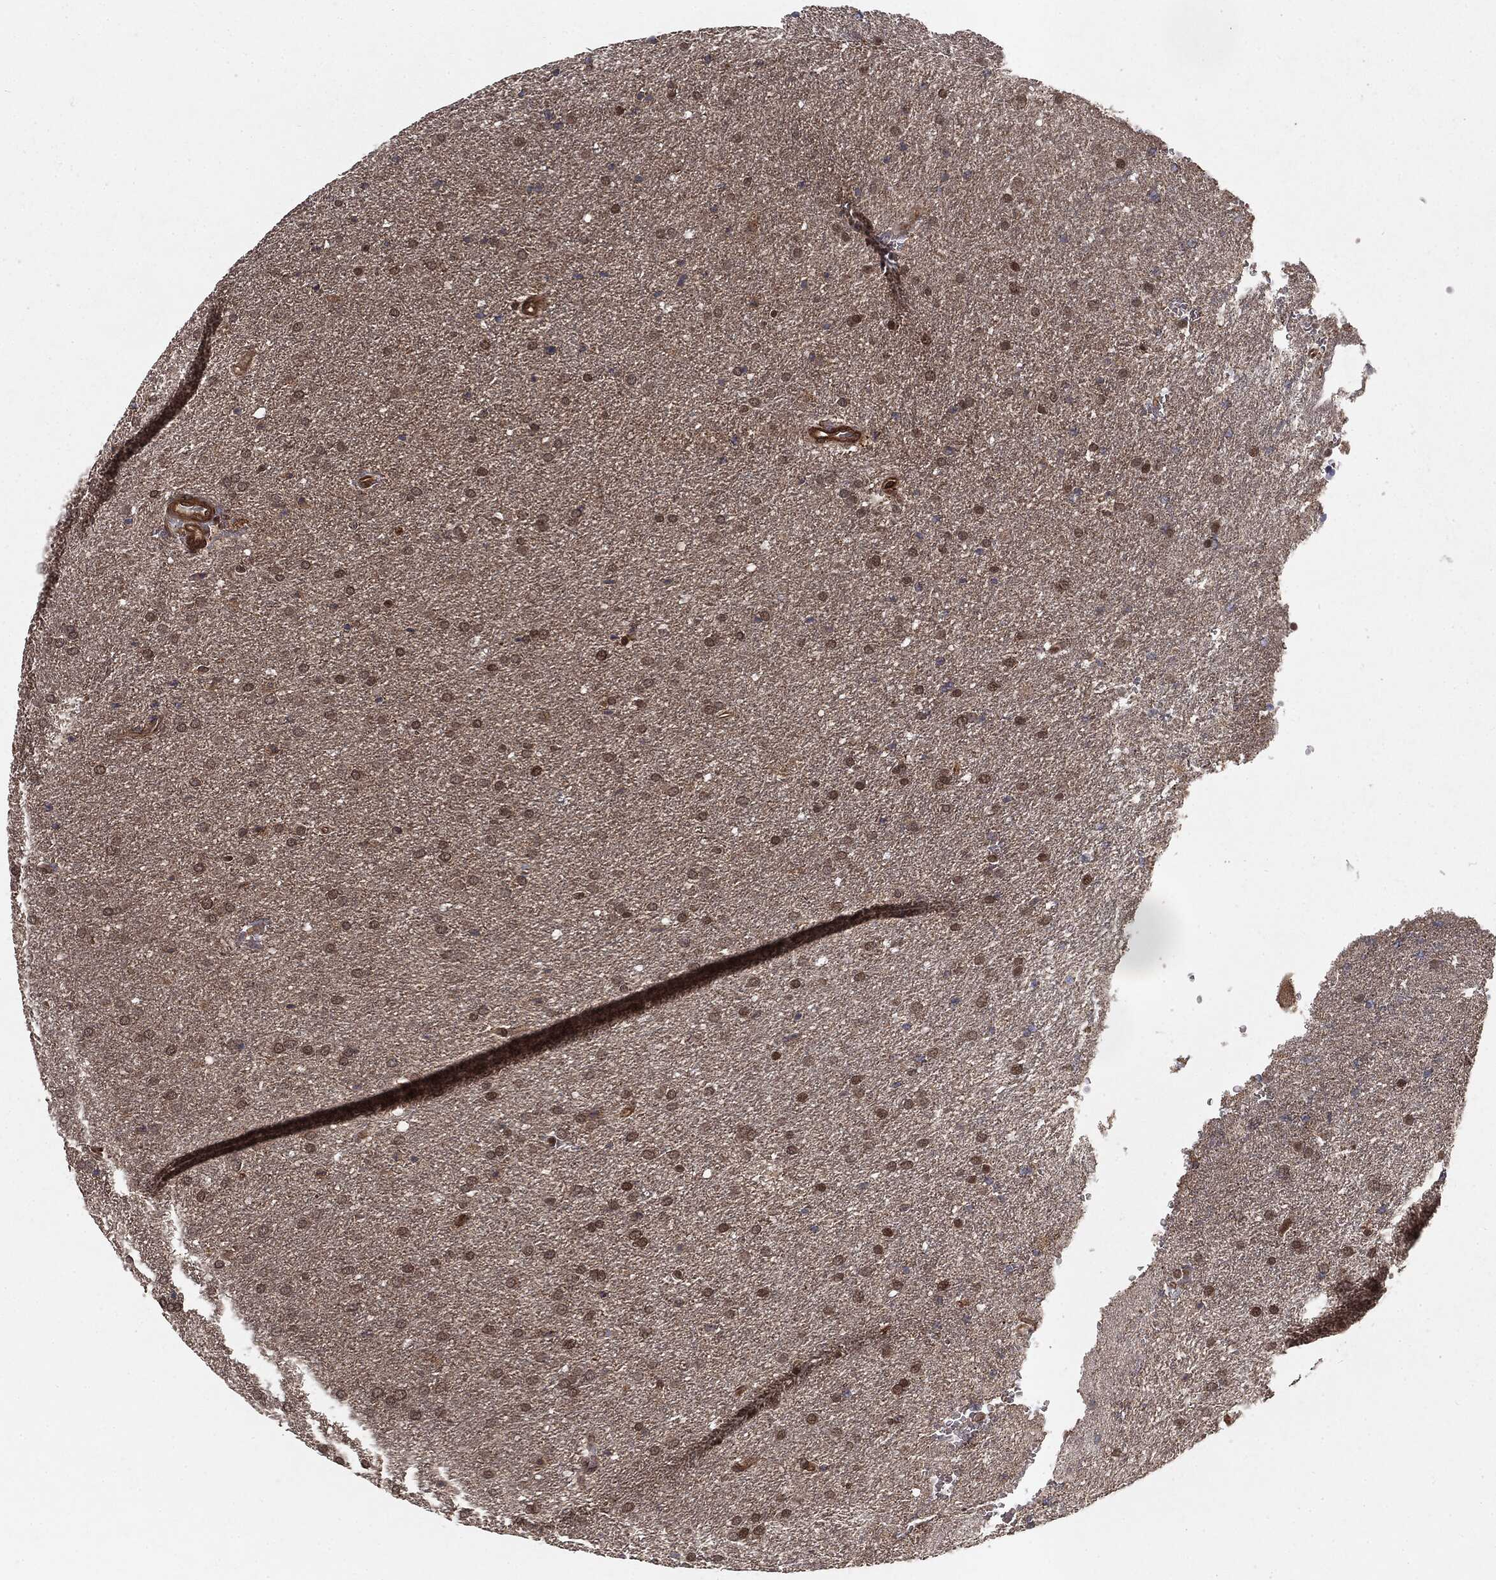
{"staining": {"intensity": "moderate", "quantity": "<25%", "location": "cytoplasmic/membranous,nuclear"}, "tissue": "glioma", "cell_type": "Tumor cells", "image_type": "cancer", "snomed": [{"axis": "morphology", "description": "Glioma, malignant, Low grade"}, {"axis": "topography", "description": "Brain"}], "caption": "Glioma tissue exhibits moderate cytoplasmic/membranous and nuclear expression in about <25% of tumor cells, visualized by immunohistochemistry. (Stains: DAB (3,3'-diaminobenzidine) in brown, nuclei in blue, Microscopy: brightfield microscopy at high magnification).", "gene": "RANBP9", "patient": {"sex": "female", "age": 37}}